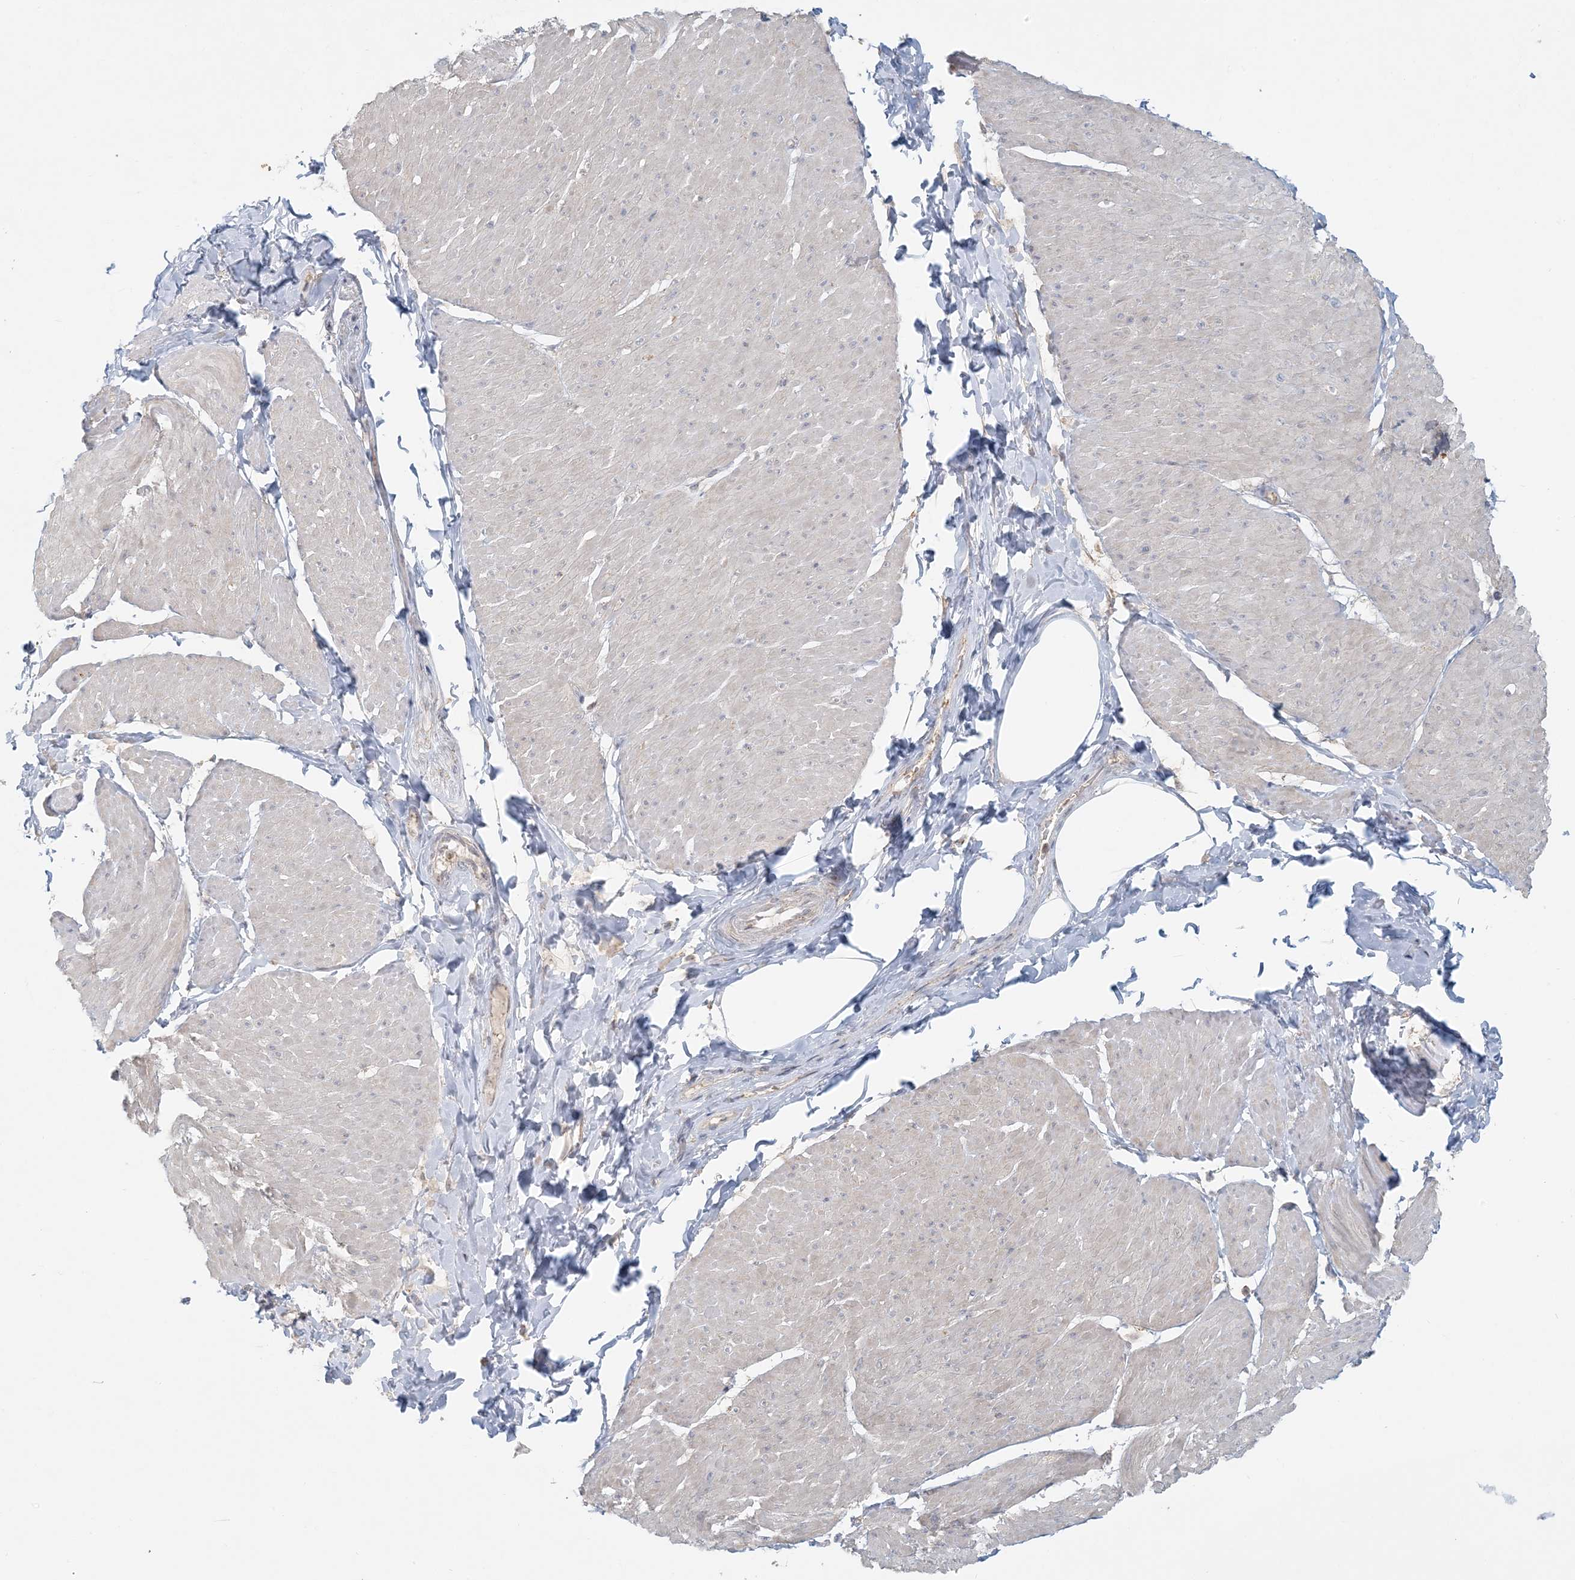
{"staining": {"intensity": "negative", "quantity": "none", "location": "none"}, "tissue": "smooth muscle", "cell_type": "Smooth muscle cells", "image_type": "normal", "snomed": [{"axis": "morphology", "description": "Urothelial carcinoma, High grade"}, {"axis": "topography", "description": "Urinary bladder"}], "caption": "Smooth muscle was stained to show a protein in brown. There is no significant staining in smooth muscle cells. (DAB (3,3'-diaminobenzidine) immunohistochemistry, high magnification).", "gene": "HACL1", "patient": {"sex": "male", "age": 46}}